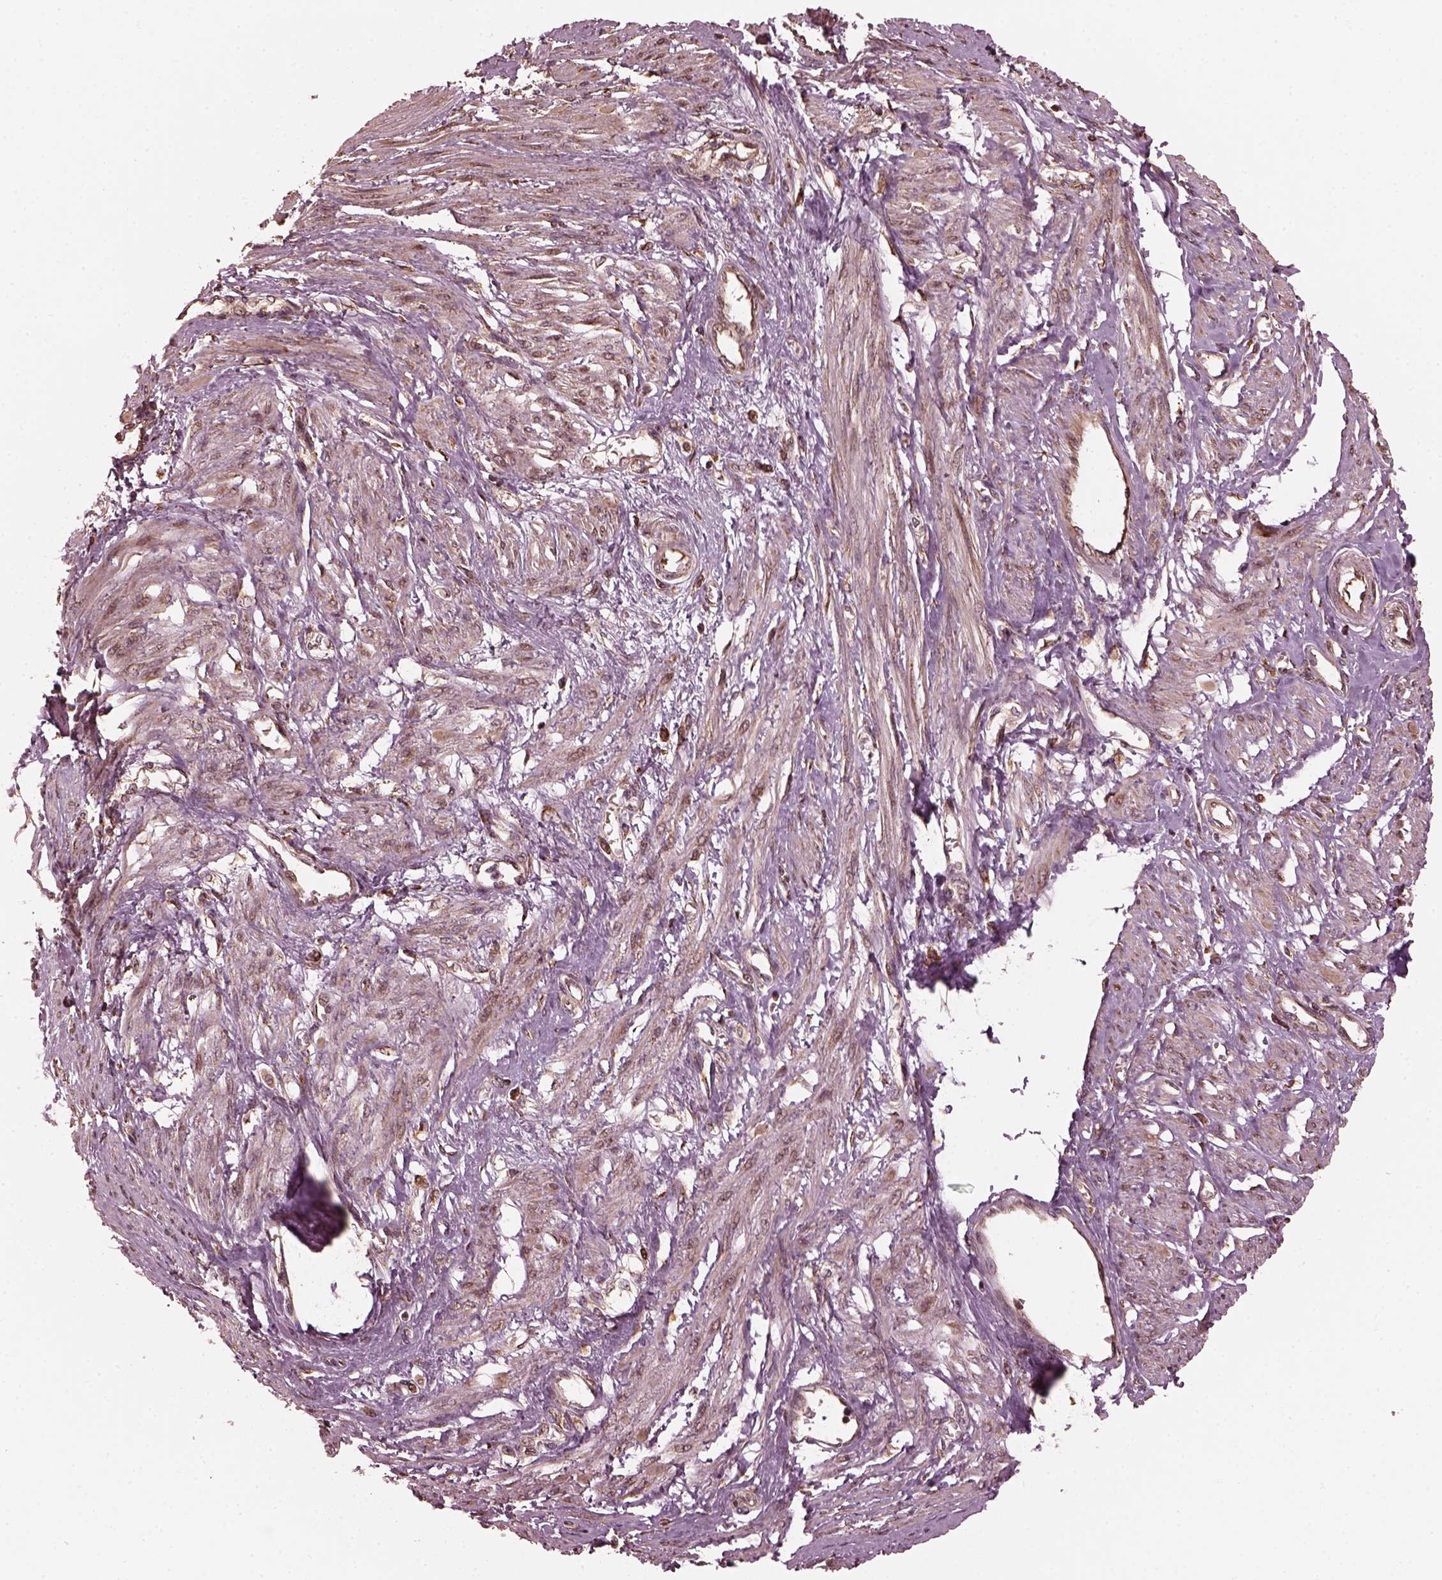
{"staining": {"intensity": "weak", "quantity": ">75%", "location": "cytoplasmic/membranous"}, "tissue": "smooth muscle", "cell_type": "Smooth muscle cells", "image_type": "normal", "snomed": [{"axis": "morphology", "description": "Normal tissue, NOS"}, {"axis": "topography", "description": "Smooth muscle"}, {"axis": "topography", "description": "Uterus"}], "caption": "An immunohistochemistry image of benign tissue is shown. Protein staining in brown shows weak cytoplasmic/membranous positivity in smooth muscle within smooth muscle cells.", "gene": "ZNF292", "patient": {"sex": "female", "age": 39}}